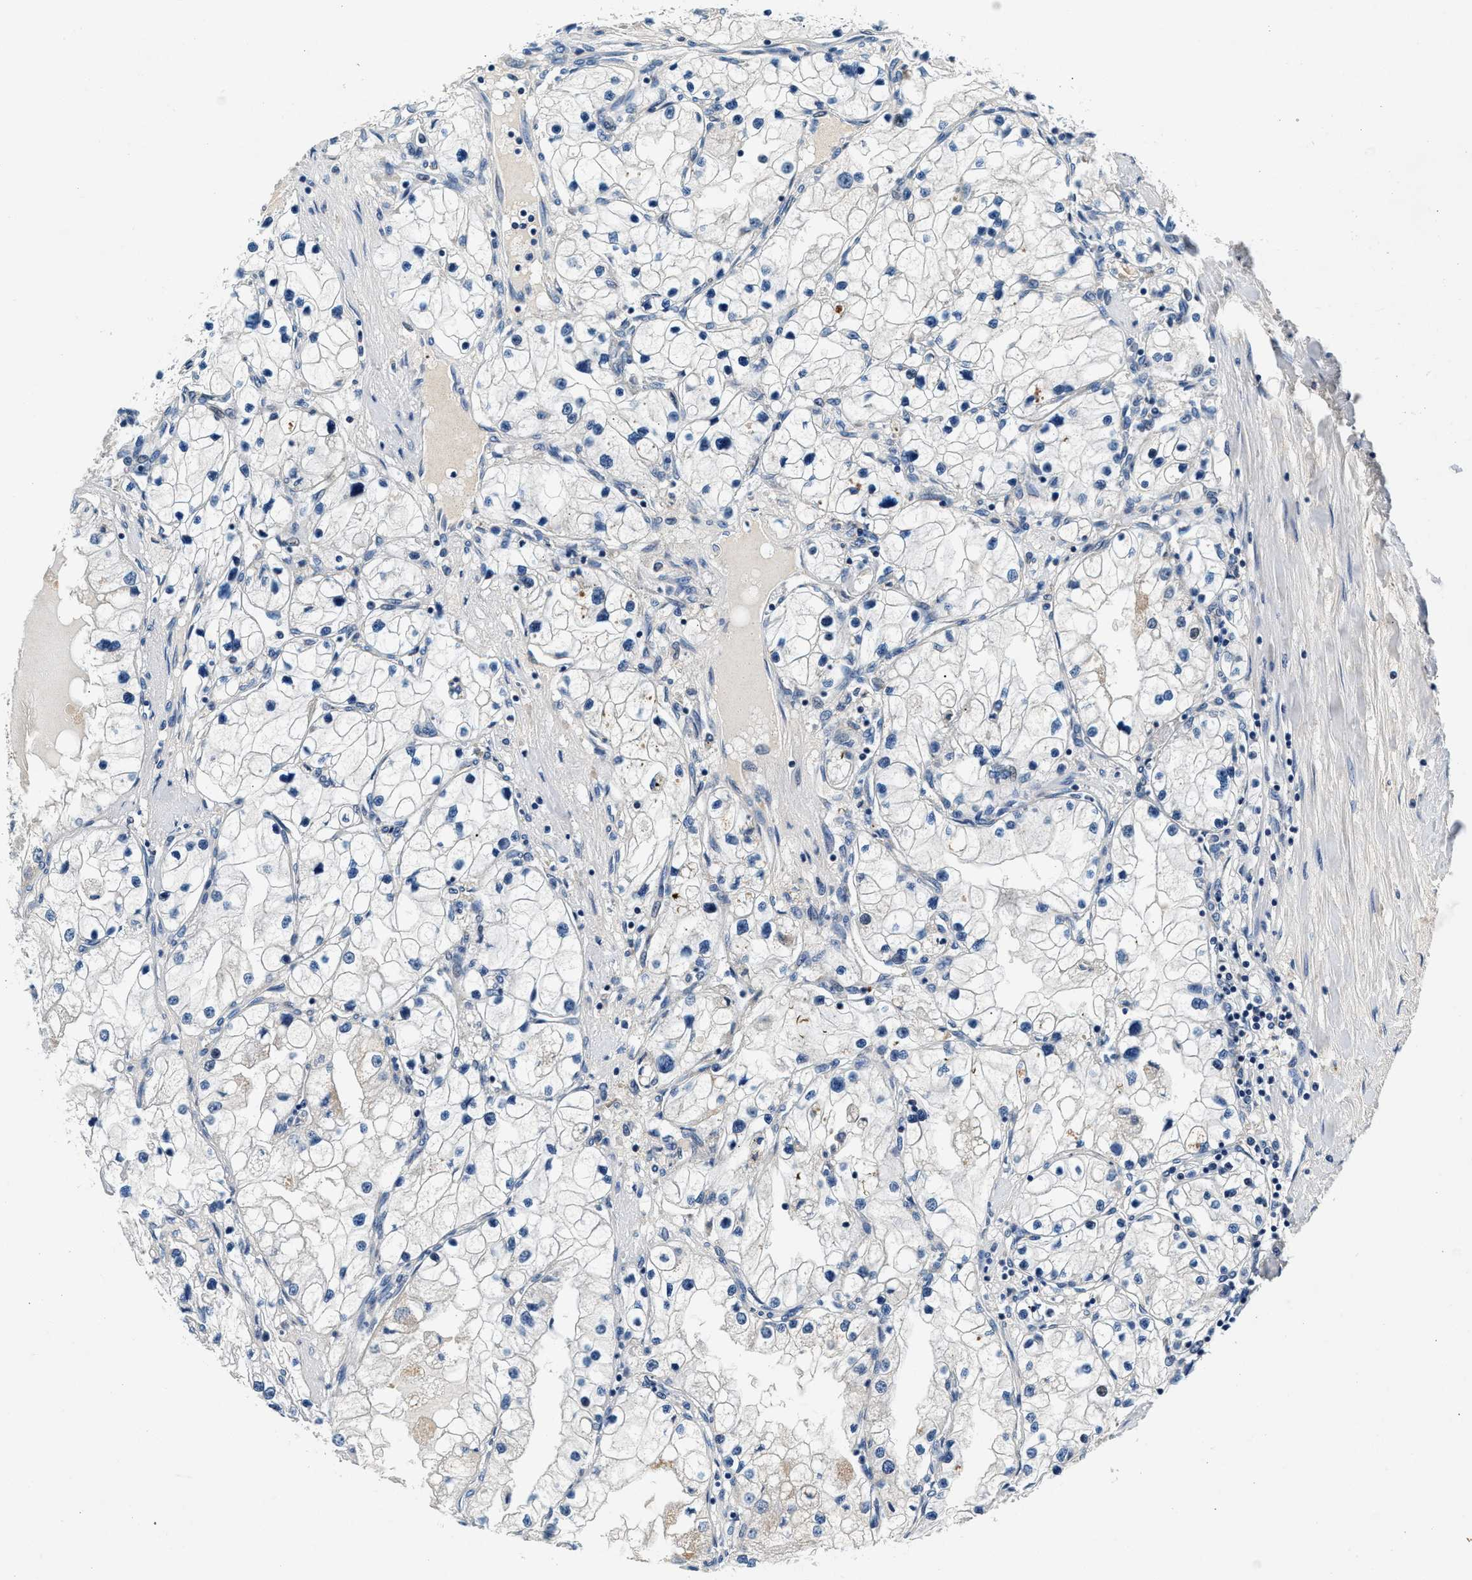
{"staining": {"intensity": "weak", "quantity": "<25%", "location": "cytoplasmic/membranous"}, "tissue": "renal cancer", "cell_type": "Tumor cells", "image_type": "cancer", "snomed": [{"axis": "morphology", "description": "Adenocarcinoma, NOS"}, {"axis": "topography", "description": "Kidney"}], "caption": "Immunohistochemical staining of human adenocarcinoma (renal) reveals no significant expression in tumor cells. (Brightfield microscopy of DAB immunohistochemistry (IHC) at high magnification).", "gene": "DENND6B", "patient": {"sex": "male", "age": 68}}